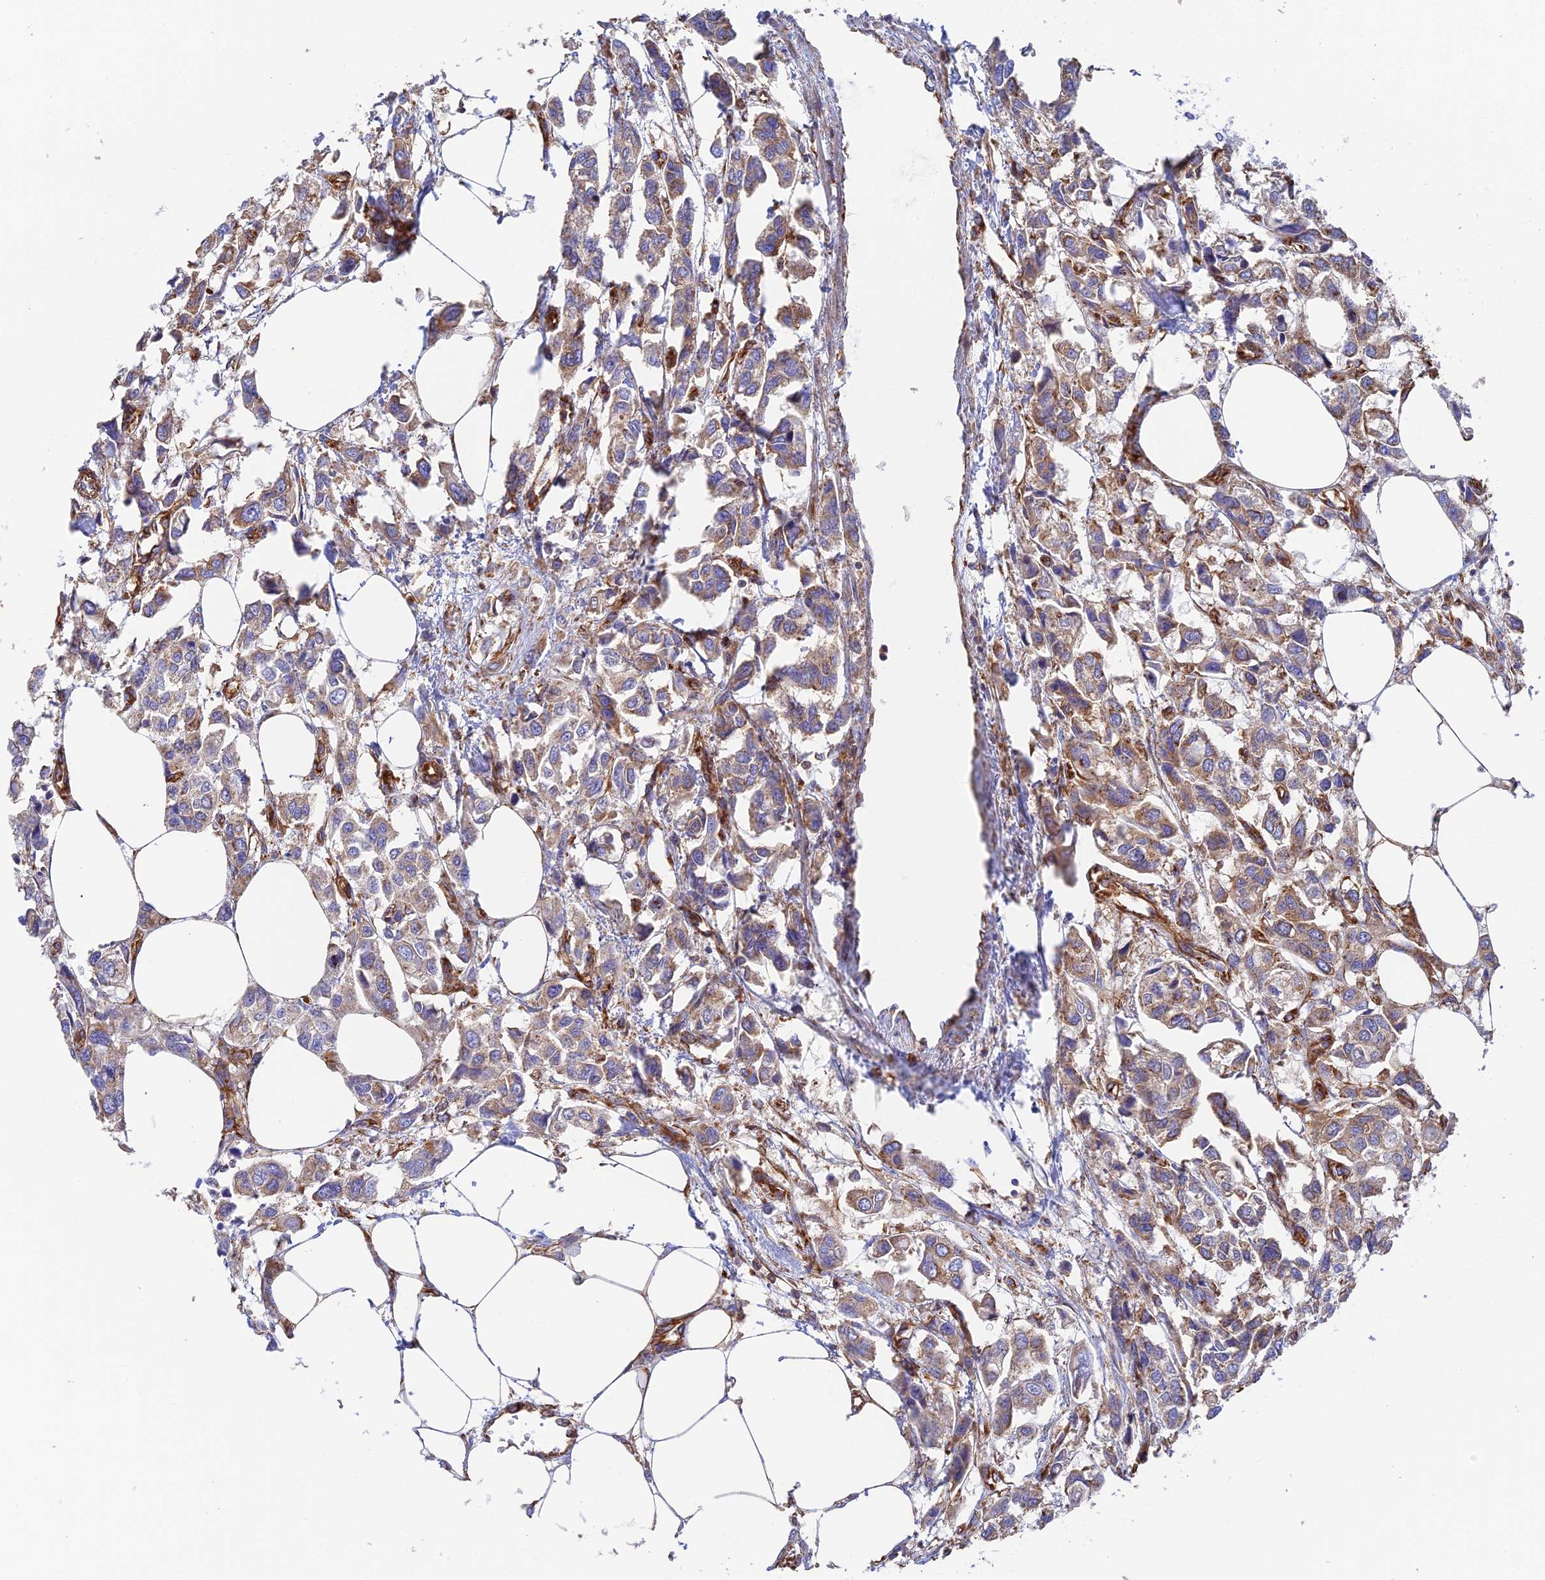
{"staining": {"intensity": "moderate", "quantity": ">75%", "location": "cytoplasmic/membranous"}, "tissue": "urothelial cancer", "cell_type": "Tumor cells", "image_type": "cancer", "snomed": [{"axis": "morphology", "description": "Urothelial carcinoma, High grade"}, {"axis": "topography", "description": "Urinary bladder"}], "caption": "Protein expression analysis of urothelial cancer reveals moderate cytoplasmic/membranous positivity in about >75% of tumor cells.", "gene": "DCTN2", "patient": {"sex": "male", "age": 67}}